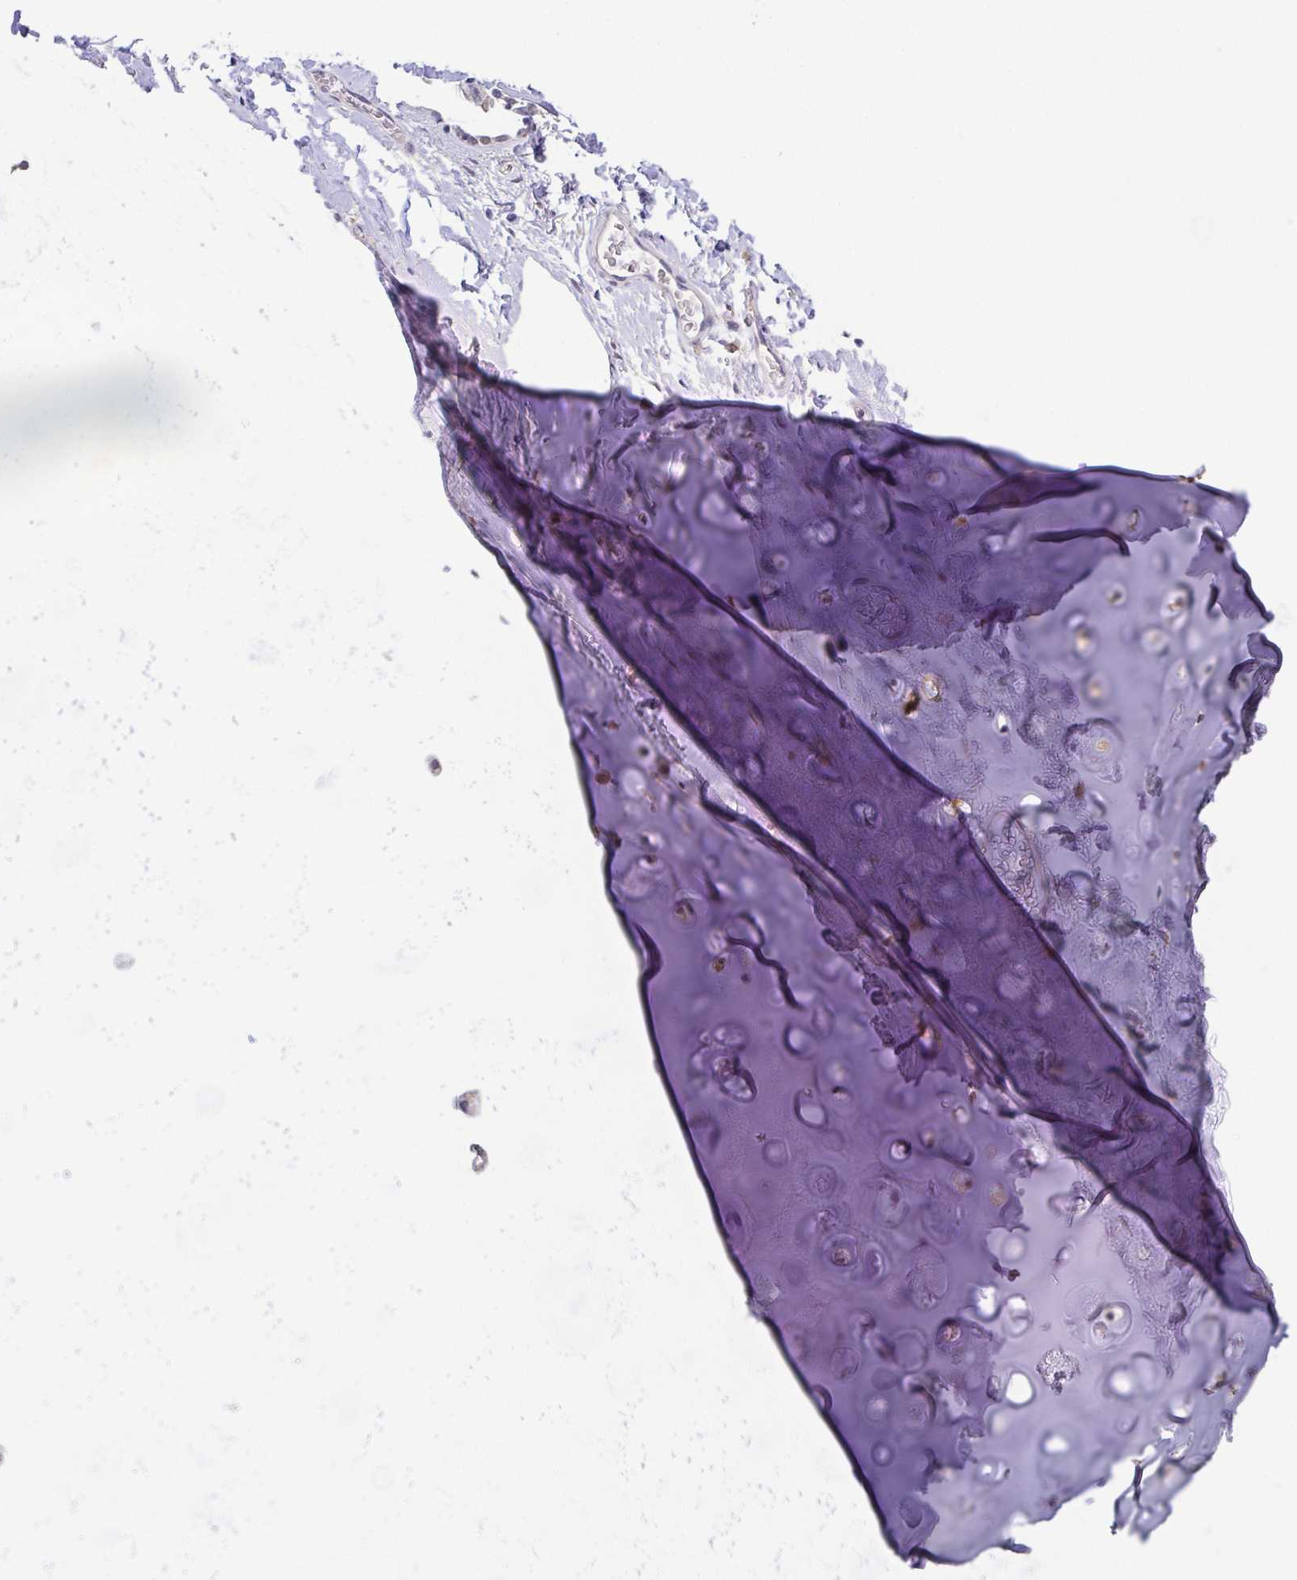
{"staining": {"intensity": "negative", "quantity": "none", "location": "none"}, "tissue": "adipose tissue", "cell_type": "Adipocytes", "image_type": "normal", "snomed": [{"axis": "morphology", "description": "Normal tissue, NOS"}, {"axis": "topography", "description": "Cartilage tissue"}, {"axis": "topography", "description": "Bronchus"}, {"axis": "topography", "description": "Peripheral nerve tissue"}], "caption": "A high-resolution image shows immunohistochemistry staining of unremarkable adipose tissue, which reveals no significant positivity in adipocytes. Nuclei are stained in blue.", "gene": "BCL2L1", "patient": {"sex": "male", "age": 67}}